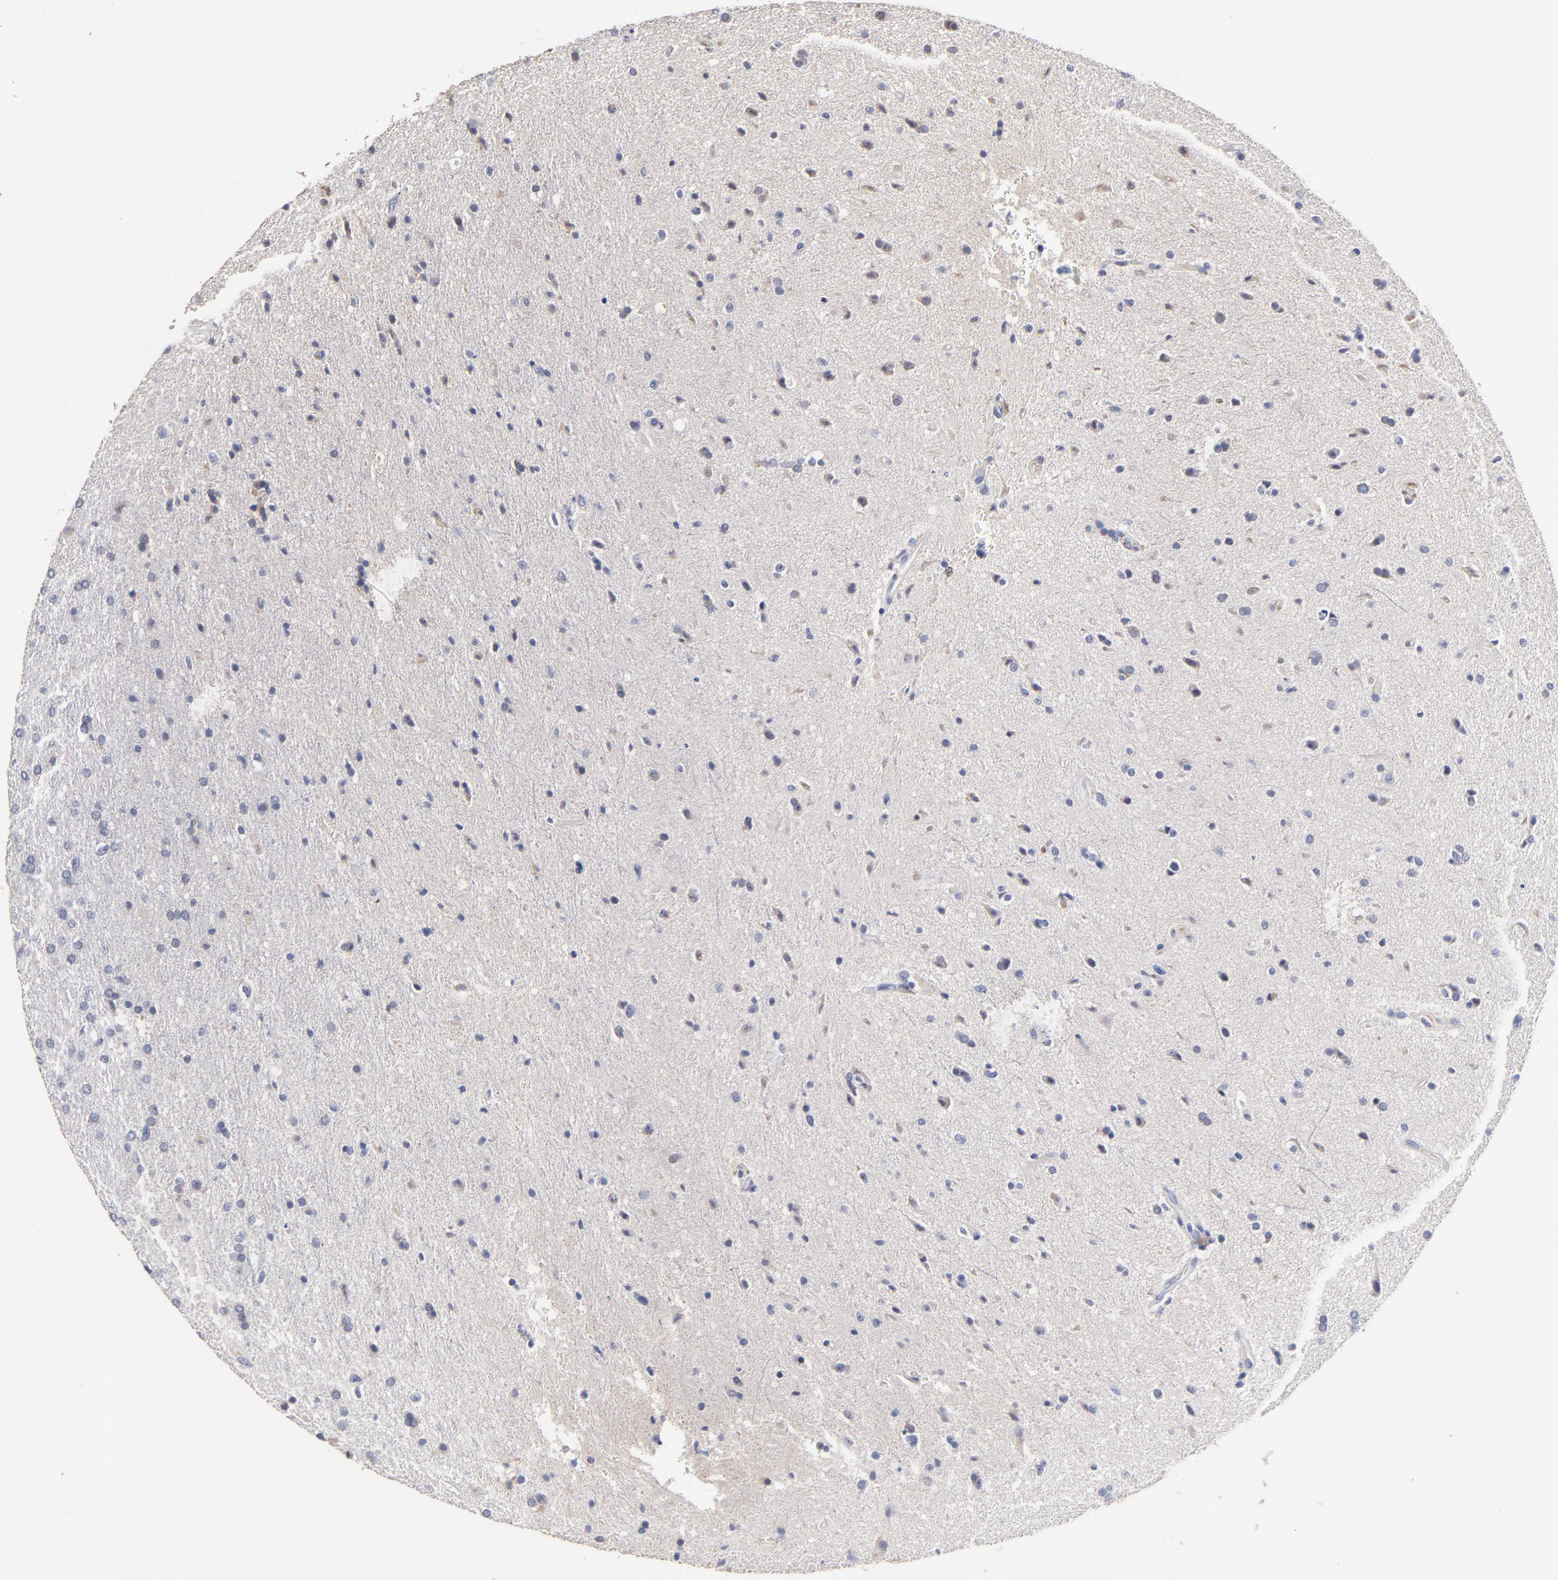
{"staining": {"intensity": "negative", "quantity": "none", "location": "none"}, "tissue": "glioma", "cell_type": "Tumor cells", "image_type": "cancer", "snomed": [{"axis": "morphology", "description": "Glioma, malignant, High grade"}, {"axis": "topography", "description": "Brain"}], "caption": "DAB immunohistochemical staining of human glioma exhibits no significant expression in tumor cells. (DAB IHC with hematoxylin counter stain).", "gene": "TRAT1", "patient": {"sex": "male", "age": 33}}